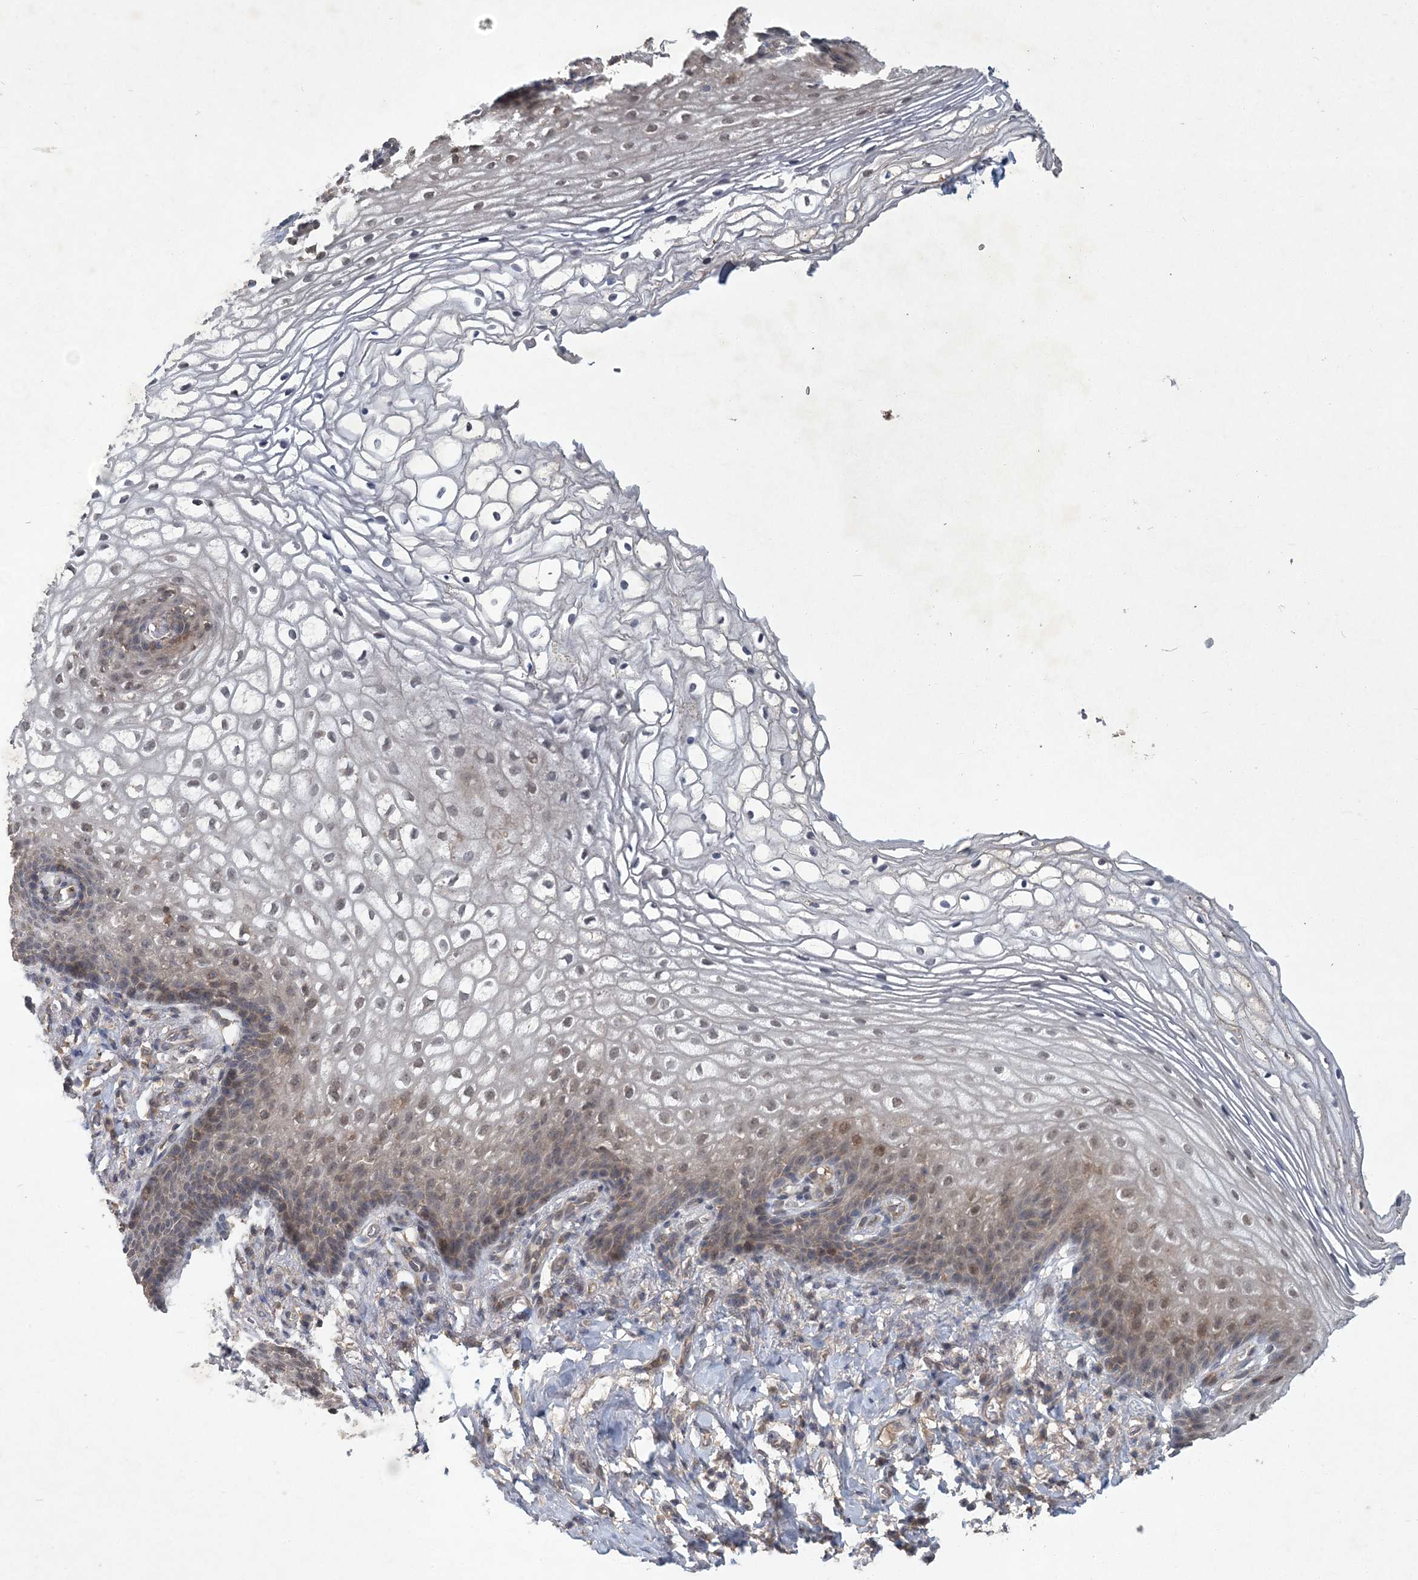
{"staining": {"intensity": "weak", "quantity": "25%-75%", "location": "cytoplasmic/membranous,nuclear"}, "tissue": "vagina", "cell_type": "Squamous epithelial cells", "image_type": "normal", "snomed": [{"axis": "morphology", "description": "Normal tissue, NOS"}, {"axis": "topography", "description": "Vagina"}], "caption": "DAB (3,3'-diaminobenzidine) immunohistochemical staining of unremarkable vagina demonstrates weak cytoplasmic/membranous,nuclear protein expression in about 25%-75% of squamous epithelial cells. (DAB IHC with brightfield microscopy, high magnification).", "gene": "RNF25", "patient": {"sex": "female", "age": 60}}